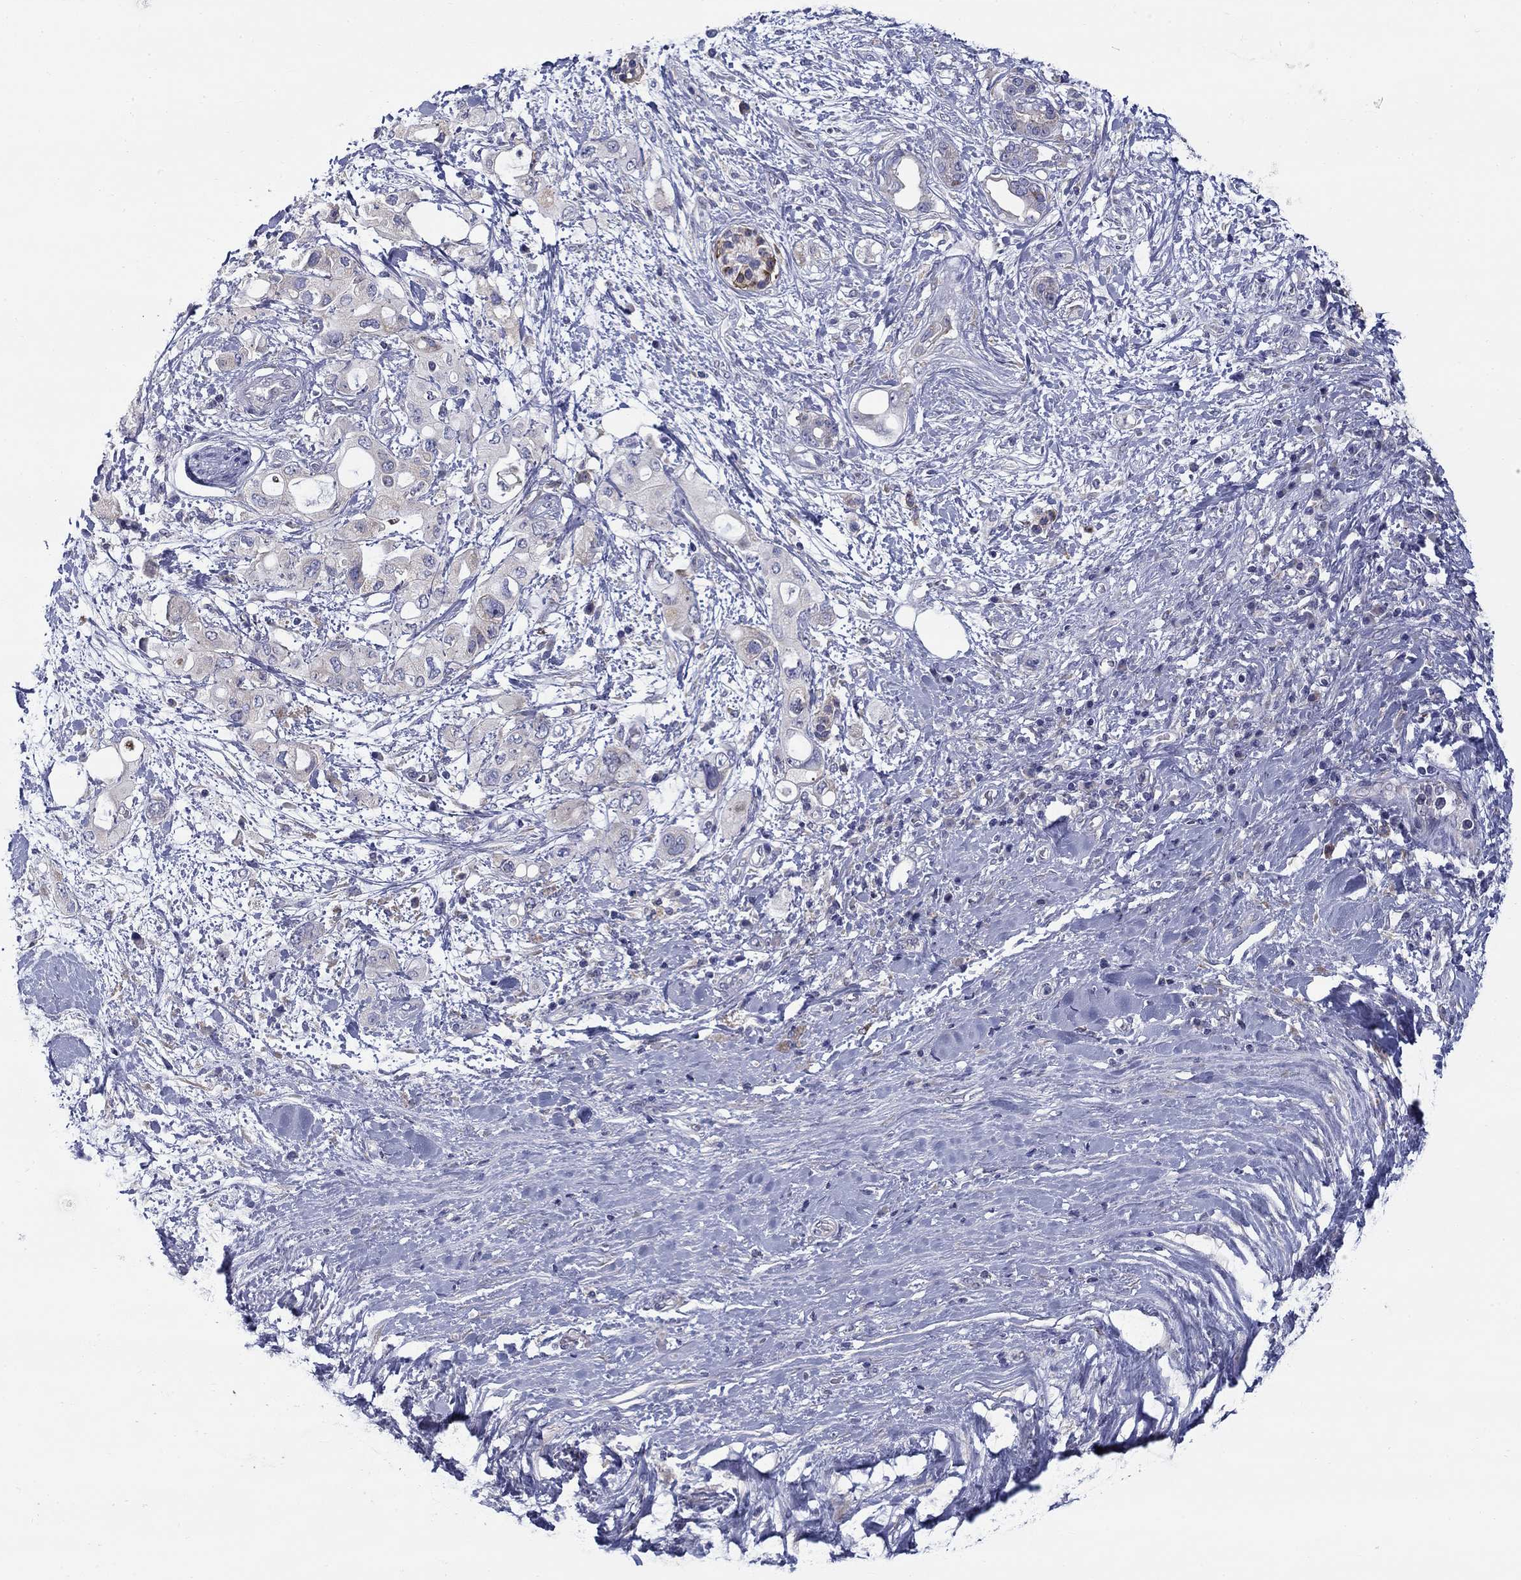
{"staining": {"intensity": "negative", "quantity": "none", "location": "none"}, "tissue": "pancreatic cancer", "cell_type": "Tumor cells", "image_type": "cancer", "snomed": [{"axis": "morphology", "description": "Adenocarcinoma, NOS"}, {"axis": "topography", "description": "Pancreas"}], "caption": "This is an IHC image of human pancreatic cancer (adenocarcinoma). There is no staining in tumor cells.", "gene": "QRFPR", "patient": {"sex": "female", "age": 56}}